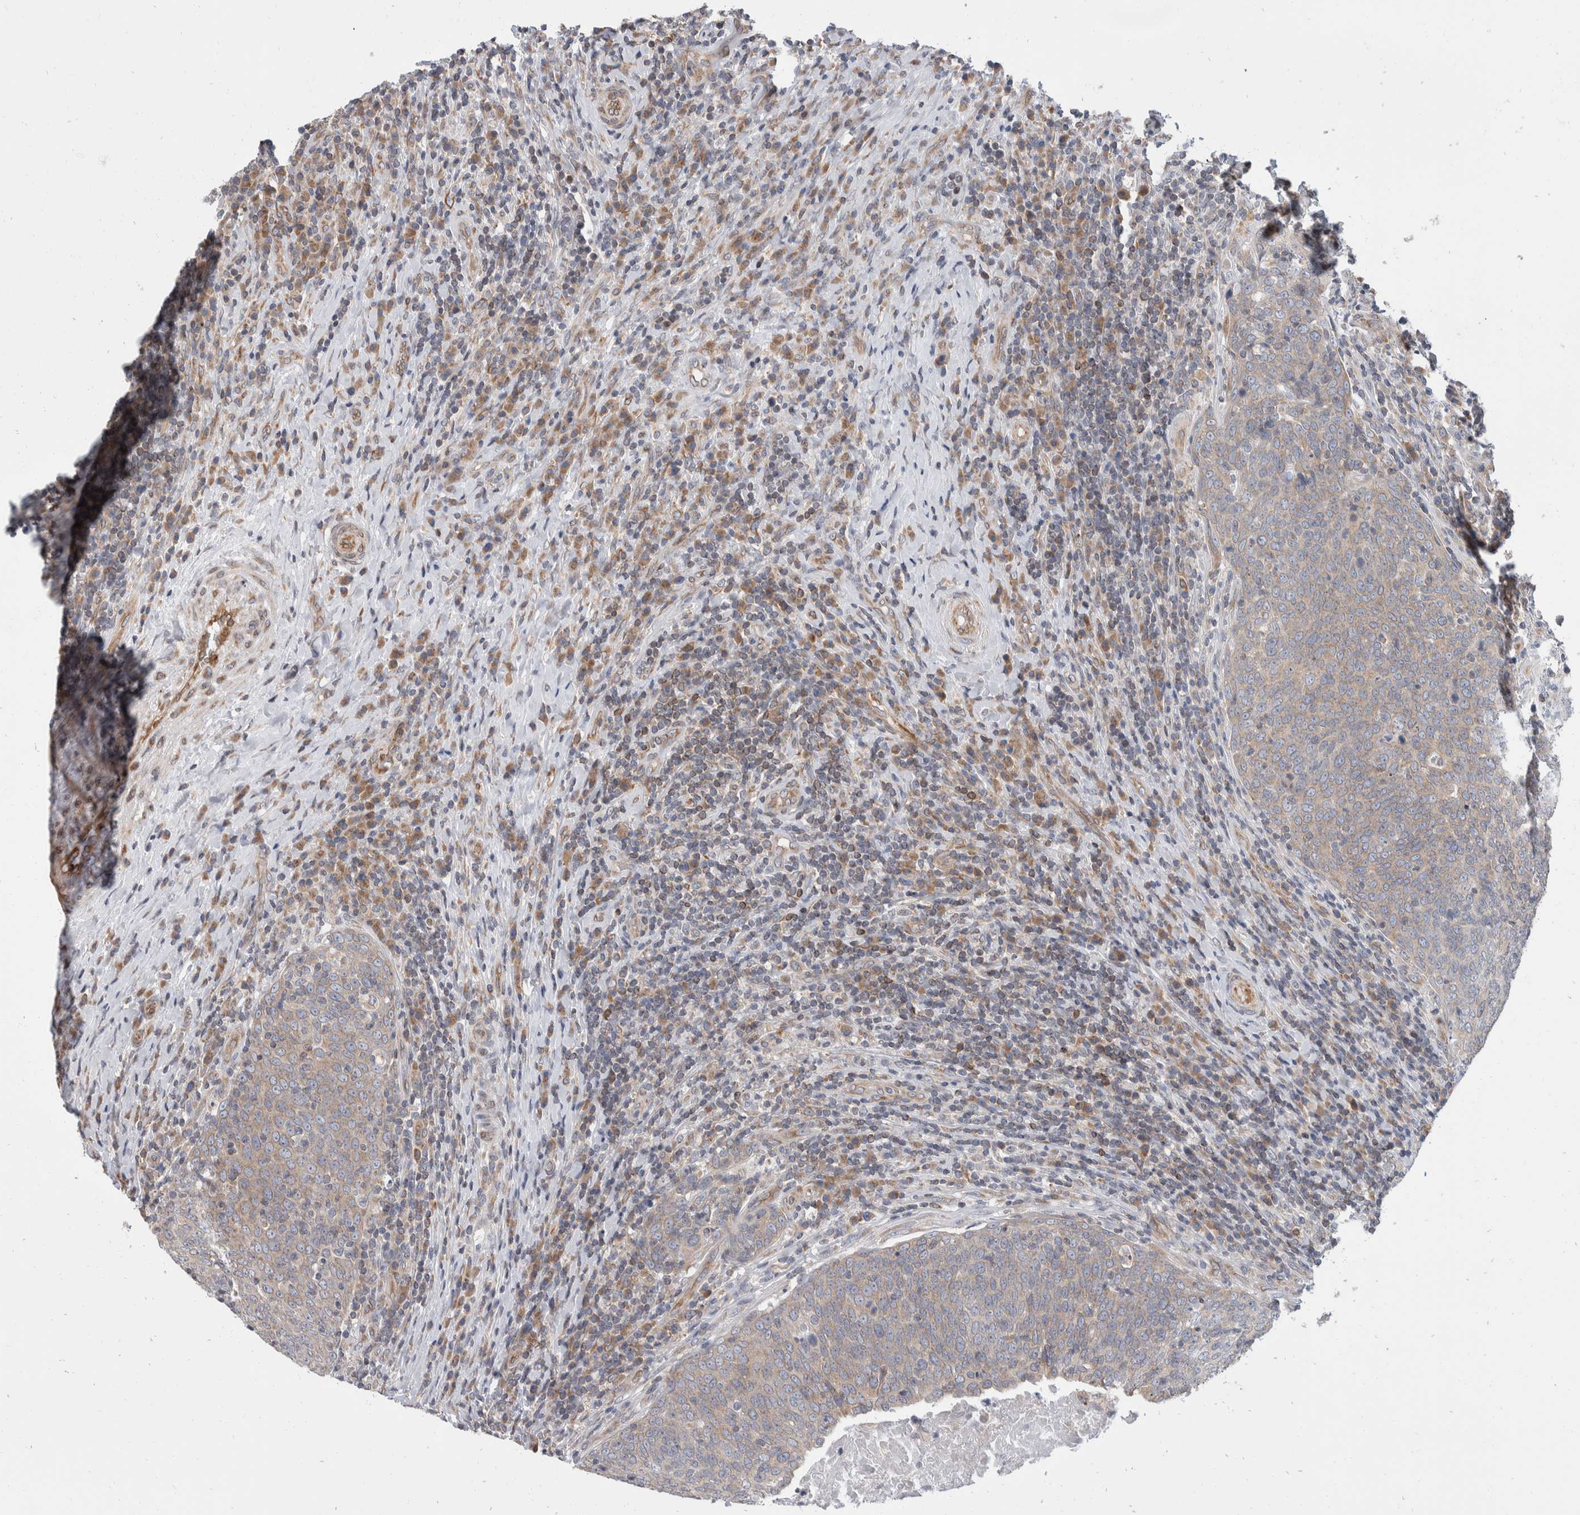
{"staining": {"intensity": "weak", "quantity": ">75%", "location": "cytoplasmic/membranous"}, "tissue": "head and neck cancer", "cell_type": "Tumor cells", "image_type": "cancer", "snomed": [{"axis": "morphology", "description": "Squamous cell carcinoma, NOS"}, {"axis": "morphology", "description": "Squamous cell carcinoma, metastatic, NOS"}, {"axis": "topography", "description": "Lymph node"}, {"axis": "topography", "description": "Head-Neck"}], "caption": "Weak cytoplasmic/membranous staining for a protein is identified in about >75% of tumor cells of head and neck cancer using immunohistochemistry.", "gene": "TMEM245", "patient": {"sex": "male", "age": 62}}